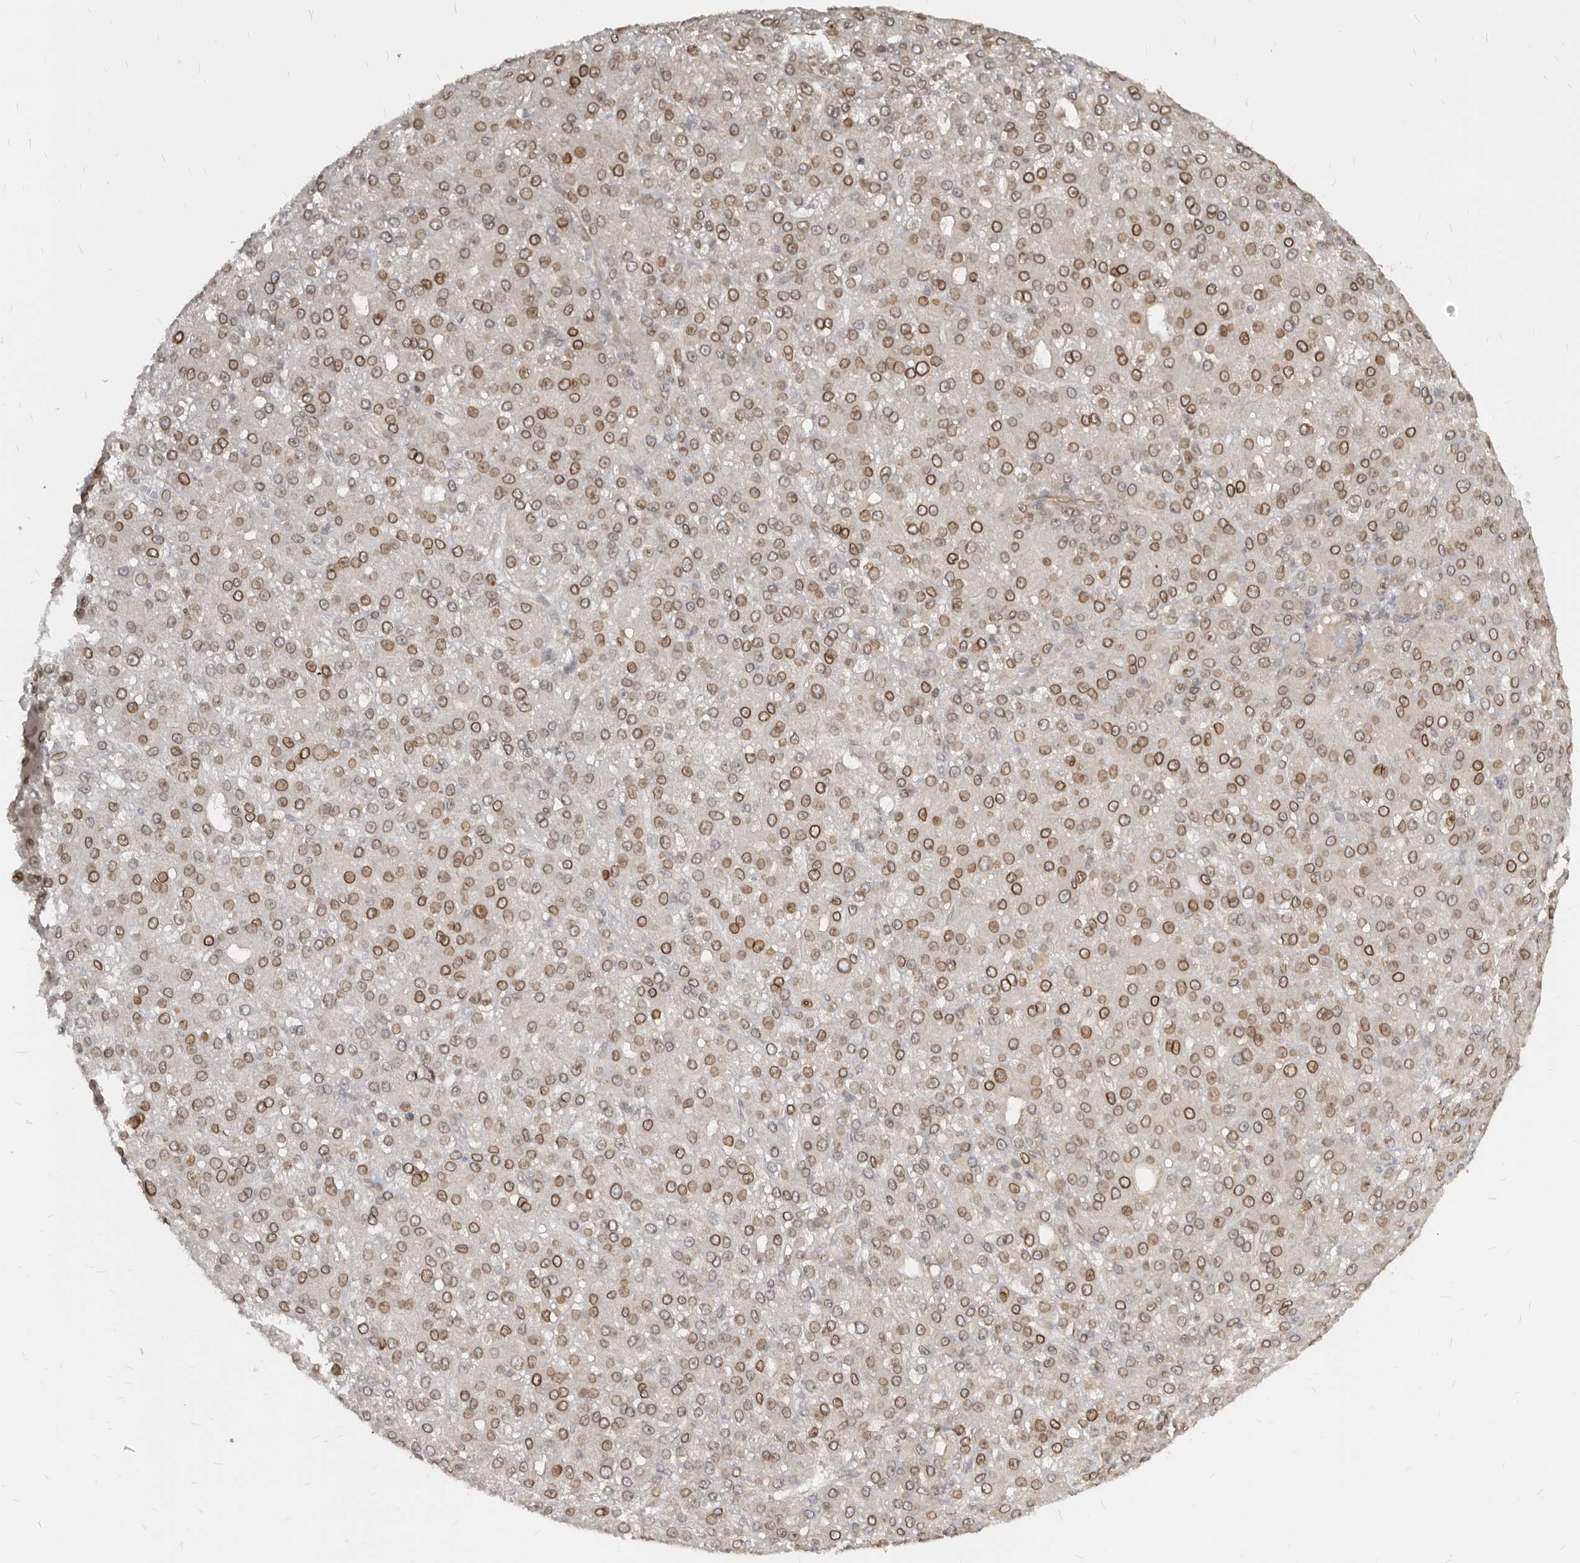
{"staining": {"intensity": "moderate", "quantity": "25%-75%", "location": "cytoplasmic/membranous,nuclear"}, "tissue": "liver cancer", "cell_type": "Tumor cells", "image_type": "cancer", "snomed": [{"axis": "morphology", "description": "Carcinoma, Hepatocellular, NOS"}, {"axis": "topography", "description": "Liver"}], "caption": "About 25%-75% of tumor cells in human liver cancer exhibit moderate cytoplasmic/membranous and nuclear protein staining as visualized by brown immunohistochemical staining.", "gene": "NUP153", "patient": {"sex": "male", "age": 67}}